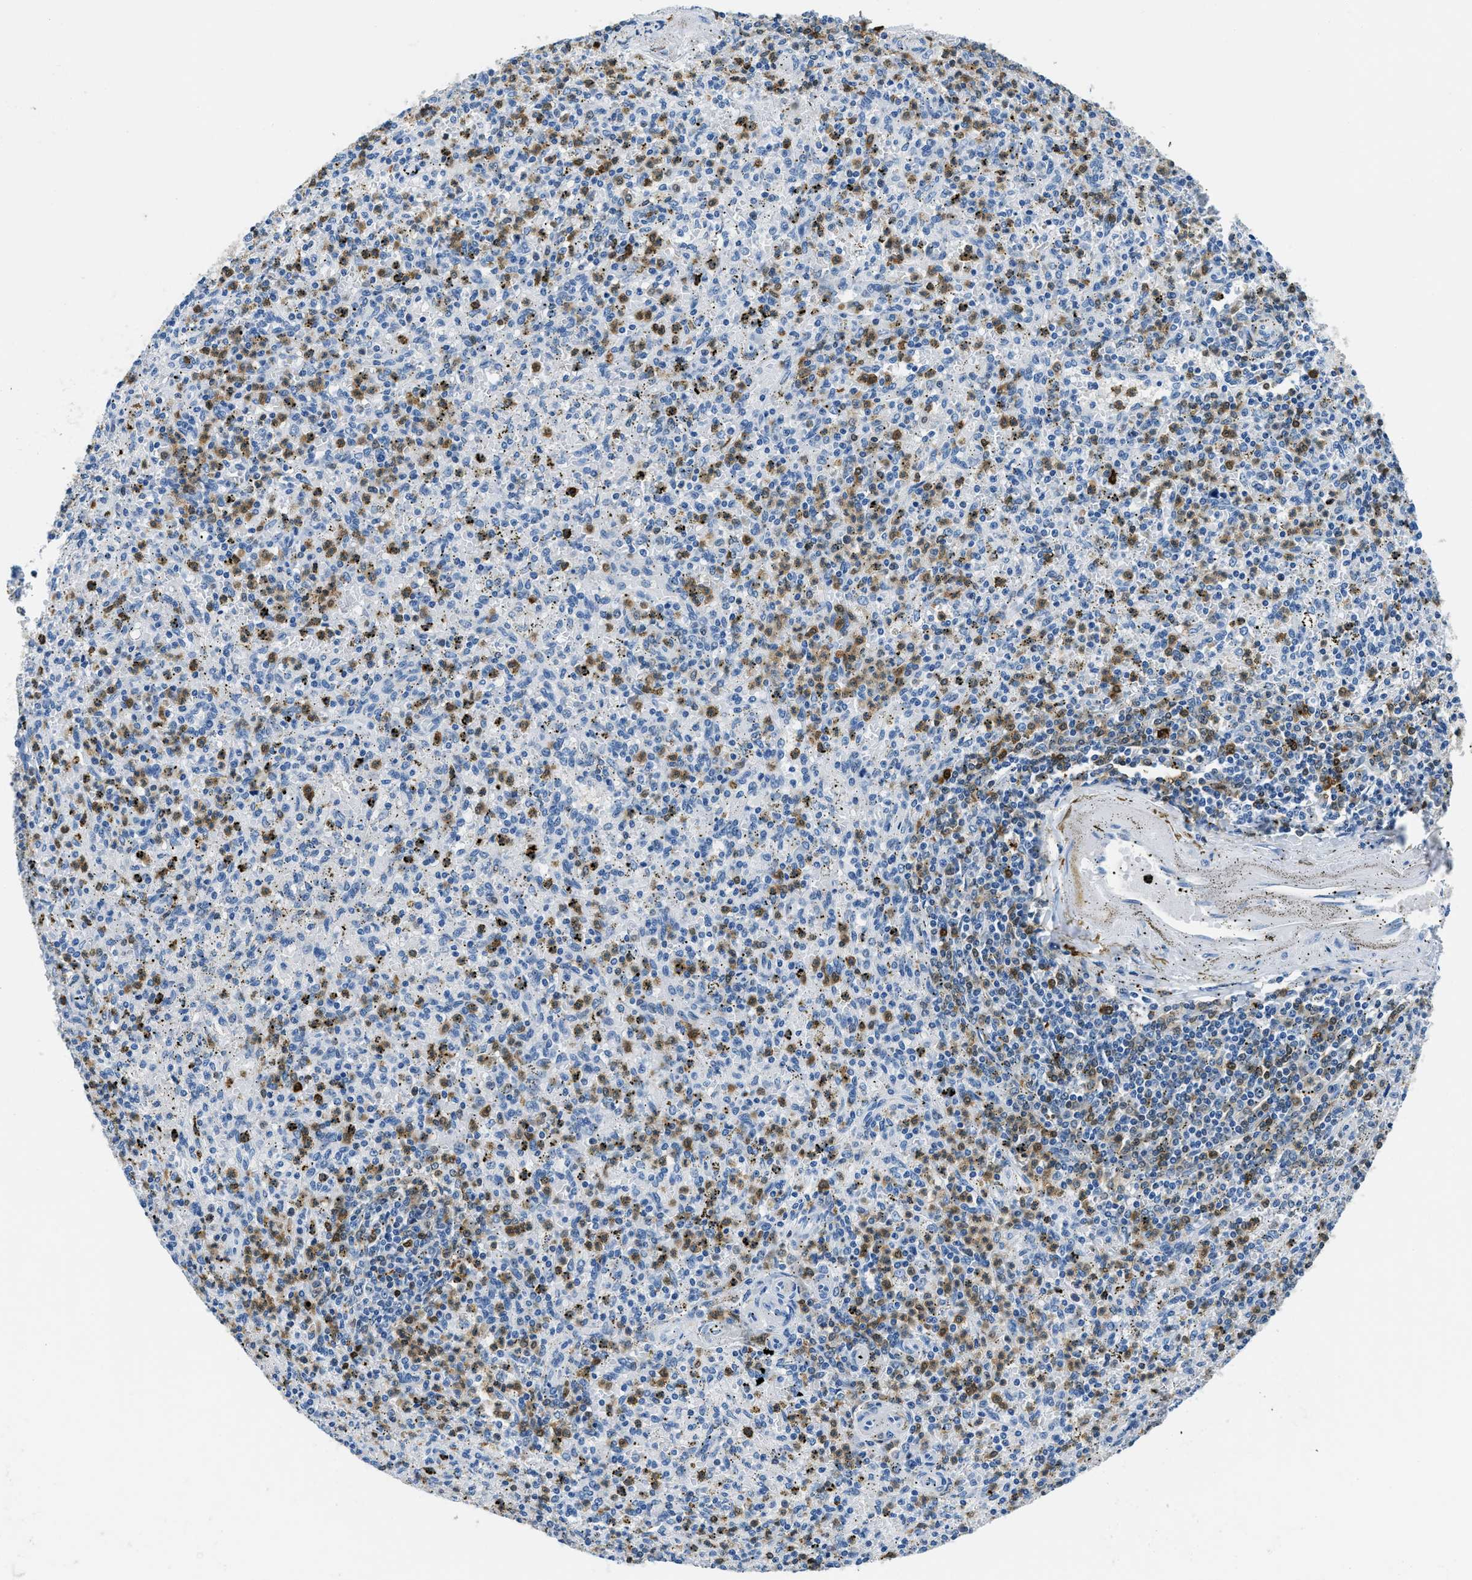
{"staining": {"intensity": "weak", "quantity": "<25%", "location": "cytoplasmic/membranous,nuclear"}, "tissue": "spleen", "cell_type": "Cells in red pulp", "image_type": "normal", "snomed": [{"axis": "morphology", "description": "Normal tissue, NOS"}, {"axis": "topography", "description": "Spleen"}], "caption": "Spleen was stained to show a protein in brown. There is no significant positivity in cells in red pulp. (DAB (3,3'-diaminobenzidine) immunohistochemistry (IHC) visualized using brightfield microscopy, high magnification).", "gene": "CAPG", "patient": {"sex": "male", "age": 72}}